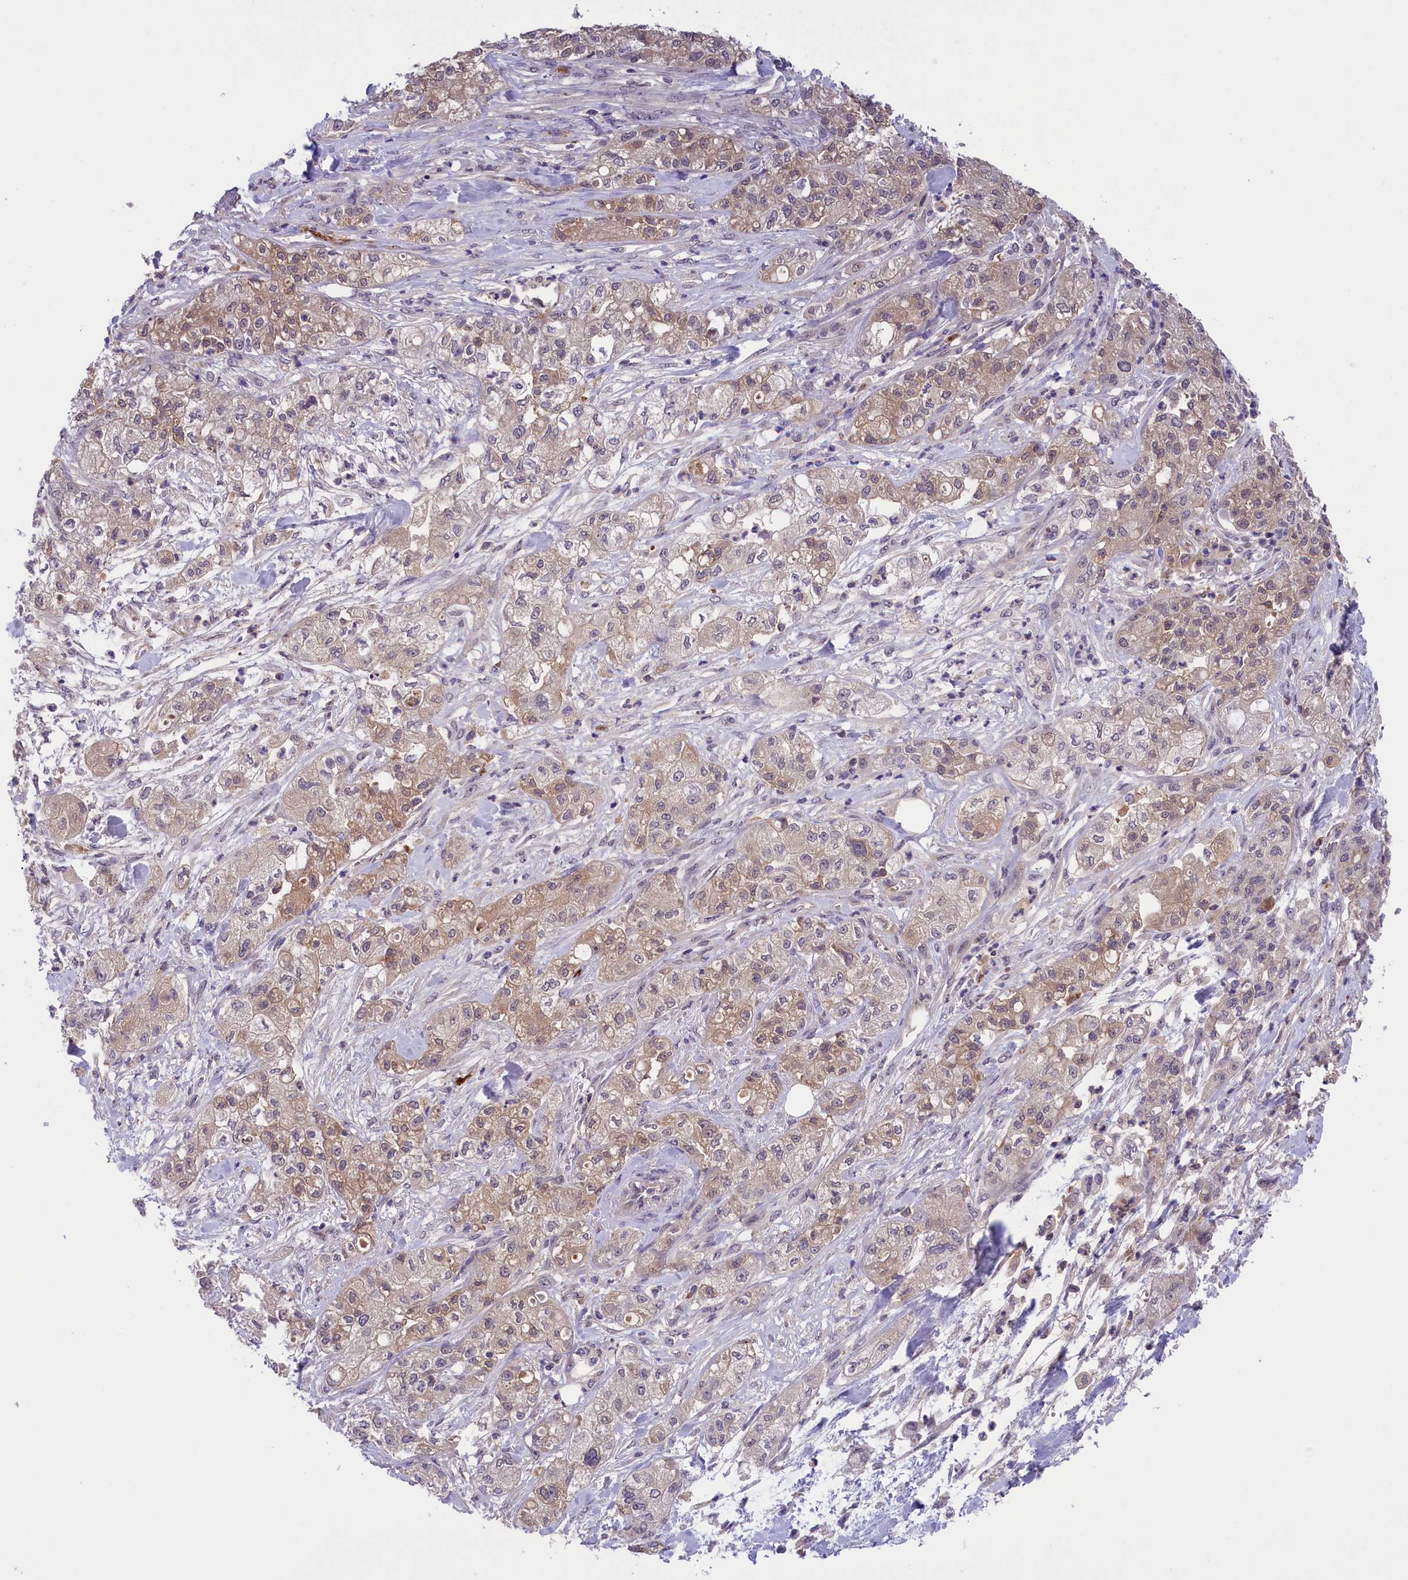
{"staining": {"intensity": "weak", "quantity": ">75%", "location": "cytoplasmic/membranous"}, "tissue": "pancreatic cancer", "cell_type": "Tumor cells", "image_type": "cancer", "snomed": [{"axis": "morphology", "description": "Adenocarcinoma, NOS"}, {"axis": "topography", "description": "Pancreas"}], "caption": "Tumor cells exhibit low levels of weak cytoplasmic/membranous staining in about >75% of cells in pancreatic cancer (adenocarcinoma). The protein is shown in brown color, while the nuclei are stained blue.", "gene": "STYX", "patient": {"sex": "female", "age": 78}}